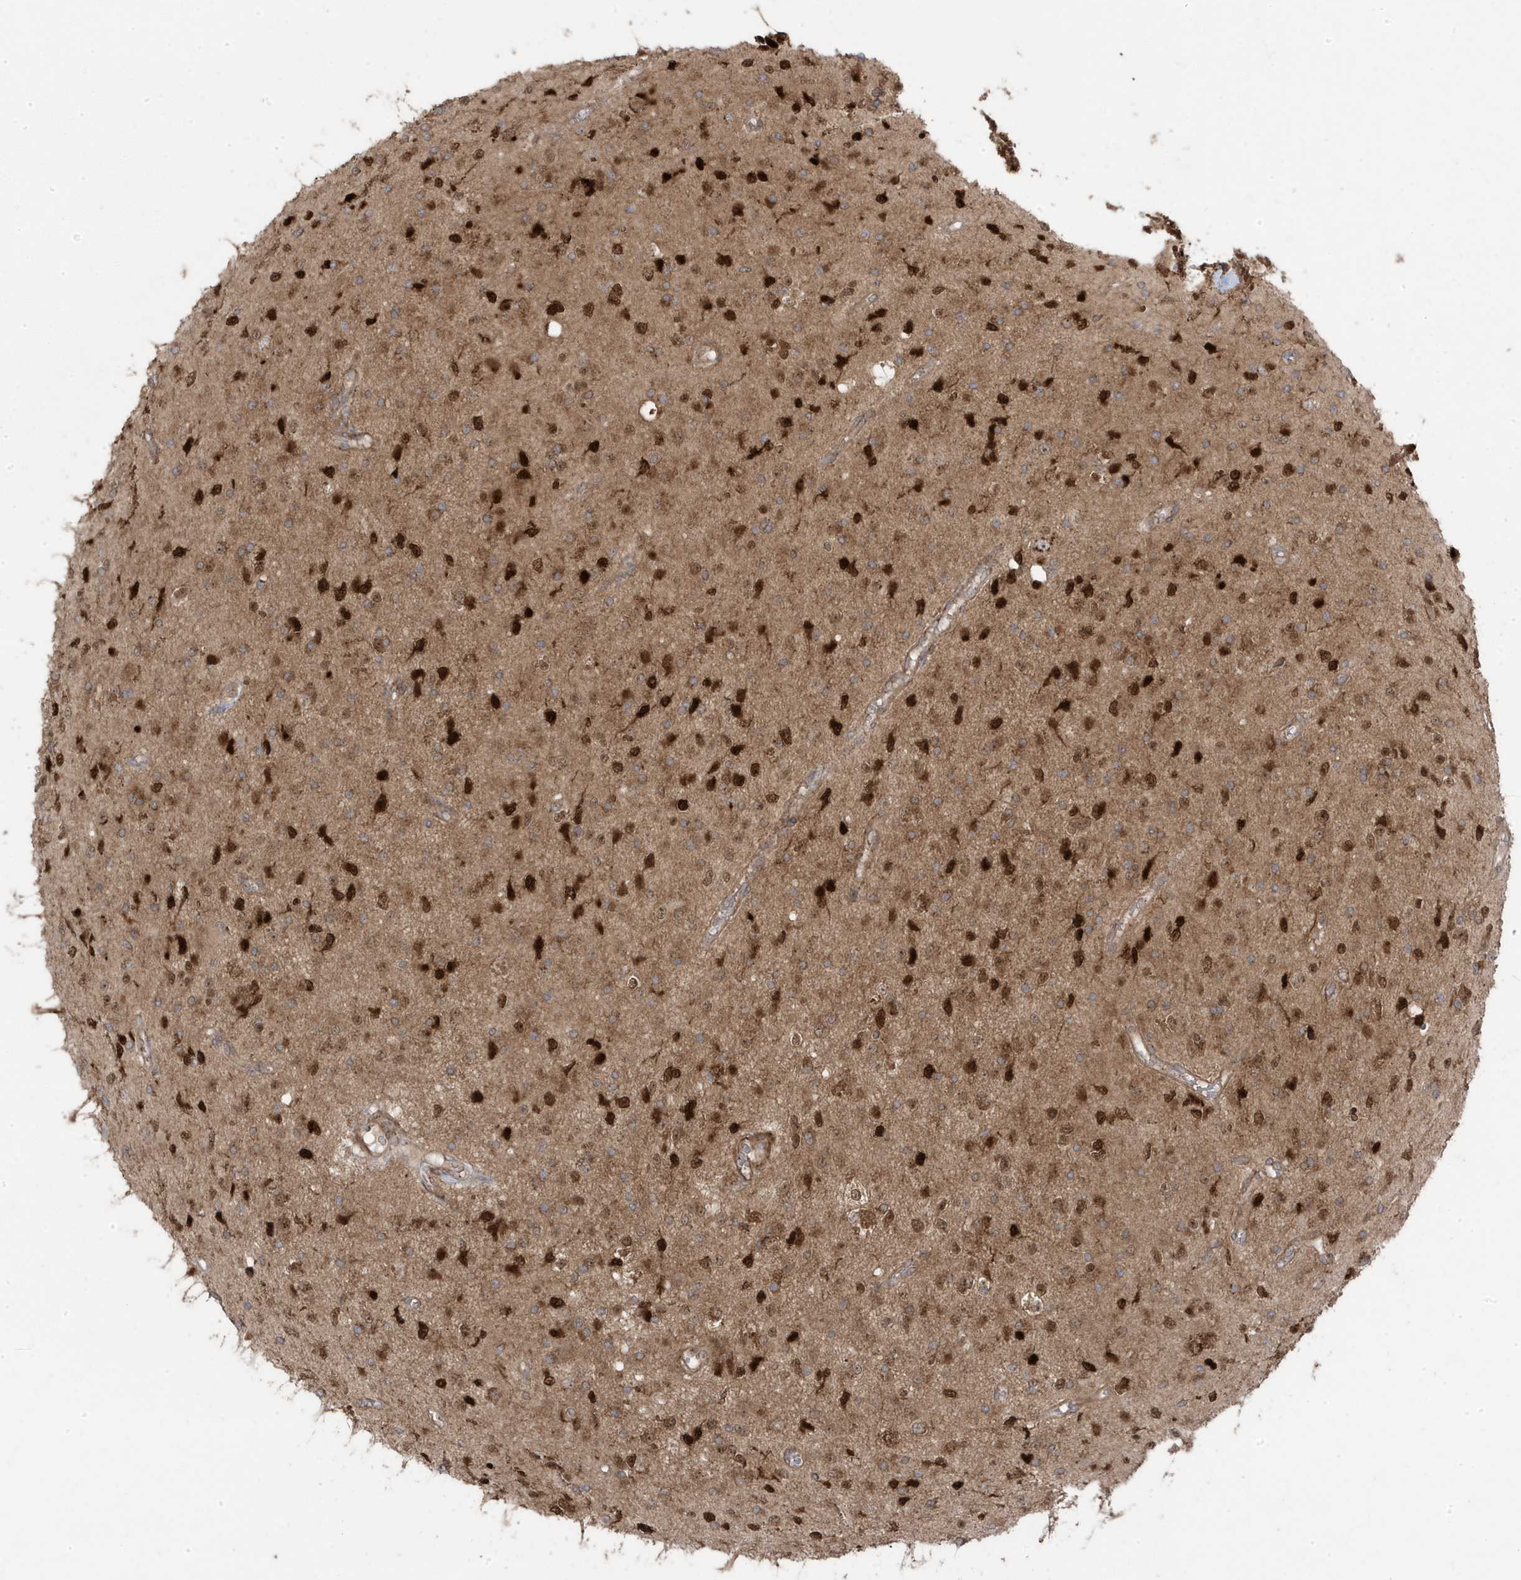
{"staining": {"intensity": "strong", "quantity": ">75%", "location": "nuclear"}, "tissue": "glioma", "cell_type": "Tumor cells", "image_type": "cancer", "snomed": [{"axis": "morphology", "description": "Glioma, malignant, High grade"}, {"axis": "topography", "description": "Brain"}], "caption": "Strong nuclear positivity is seen in about >75% of tumor cells in high-grade glioma (malignant). (Brightfield microscopy of DAB IHC at high magnification).", "gene": "CETN3", "patient": {"sex": "male", "age": 34}}